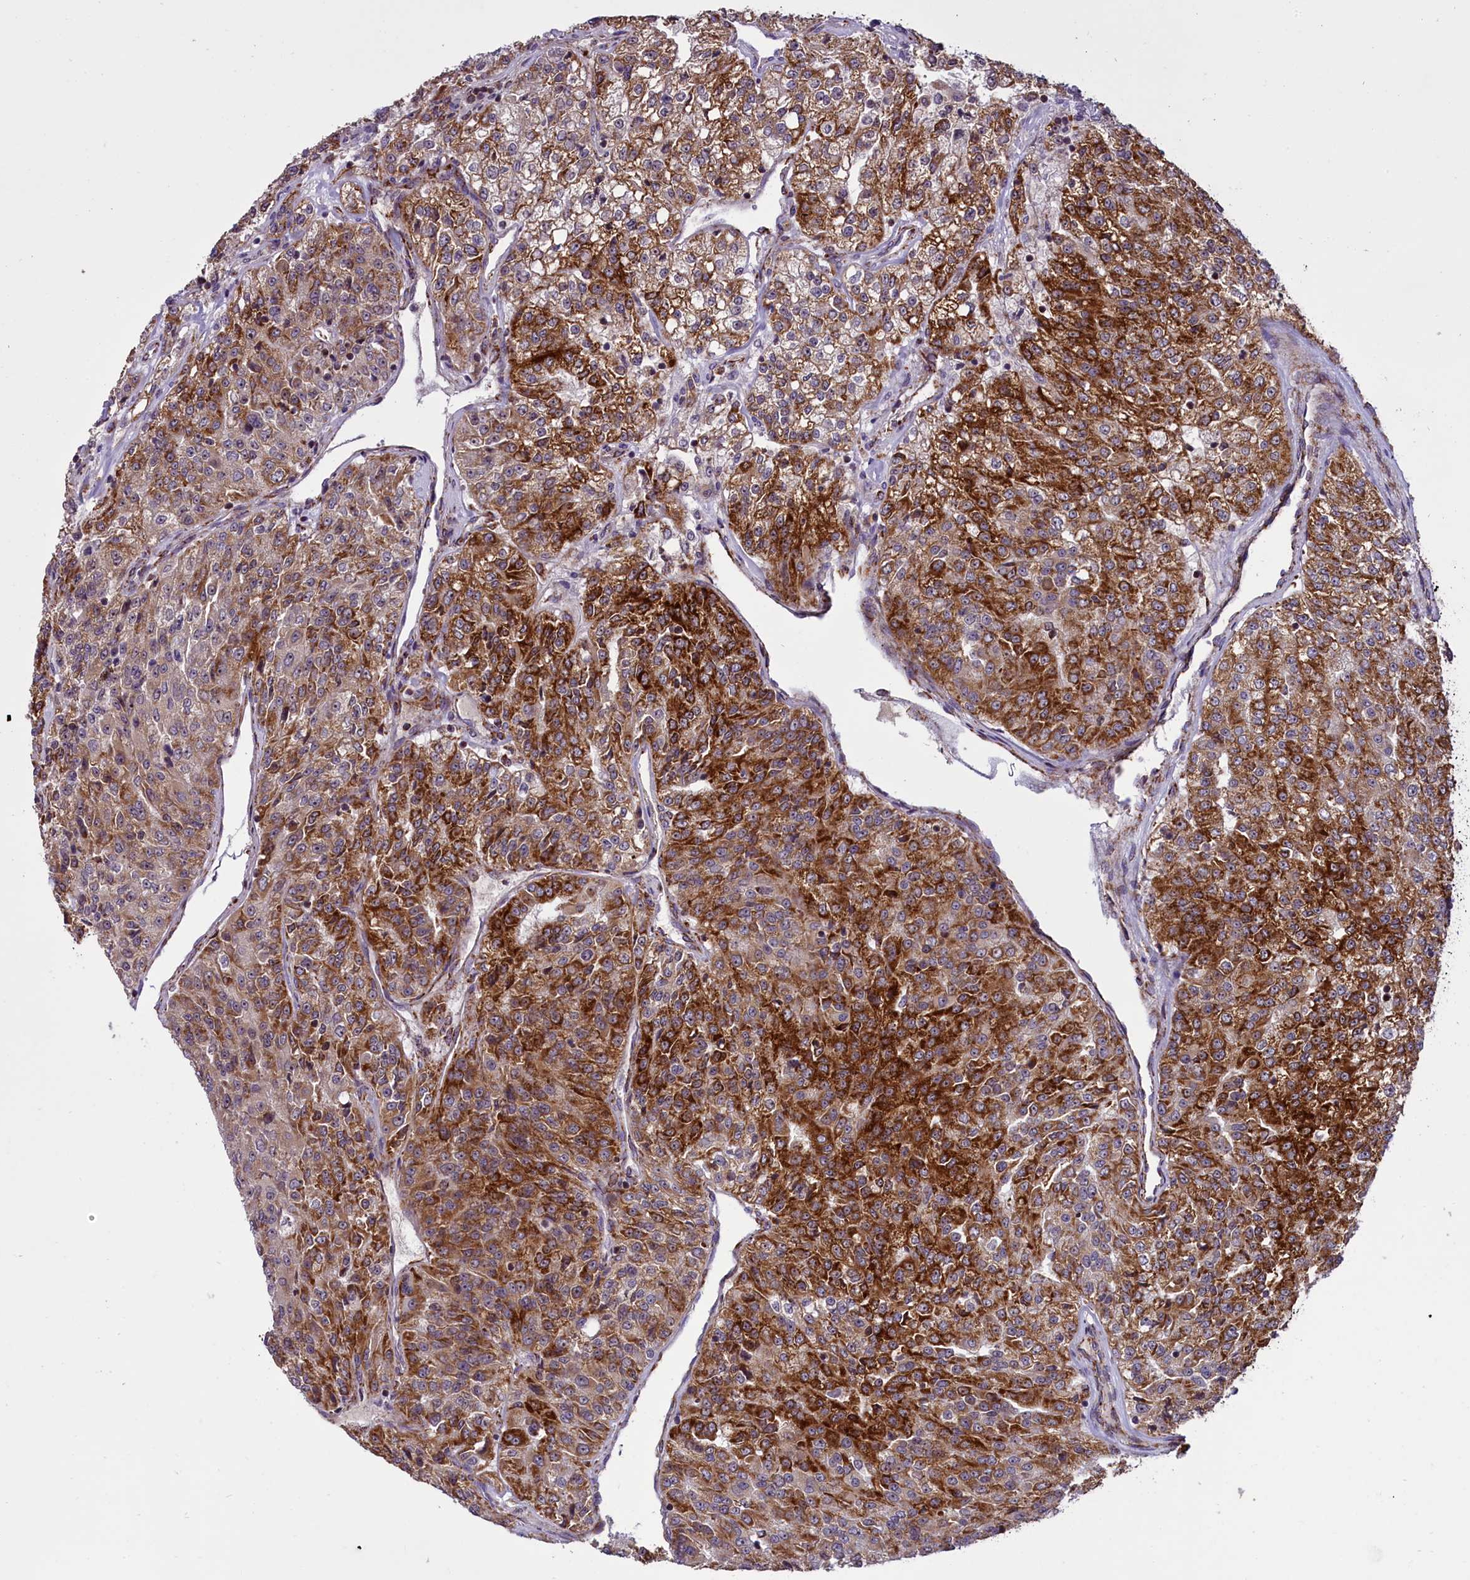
{"staining": {"intensity": "strong", "quantity": "25%-75%", "location": "cytoplasmic/membranous"}, "tissue": "renal cancer", "cell_type": "Tumor cells", "image_type": "cancer", "snomed": [{"axis": "morphology", "description": "Adenocarcinoma, NOS"}, {"axis": "topography", "description": "Kidney"}], "caption": "Renal cancer (adenocarcinoma) stained with a protein marker shows strong staining in tumor cells.", "gene": "NDUFS5", "patient": {"sex": "female", "age": 63}}